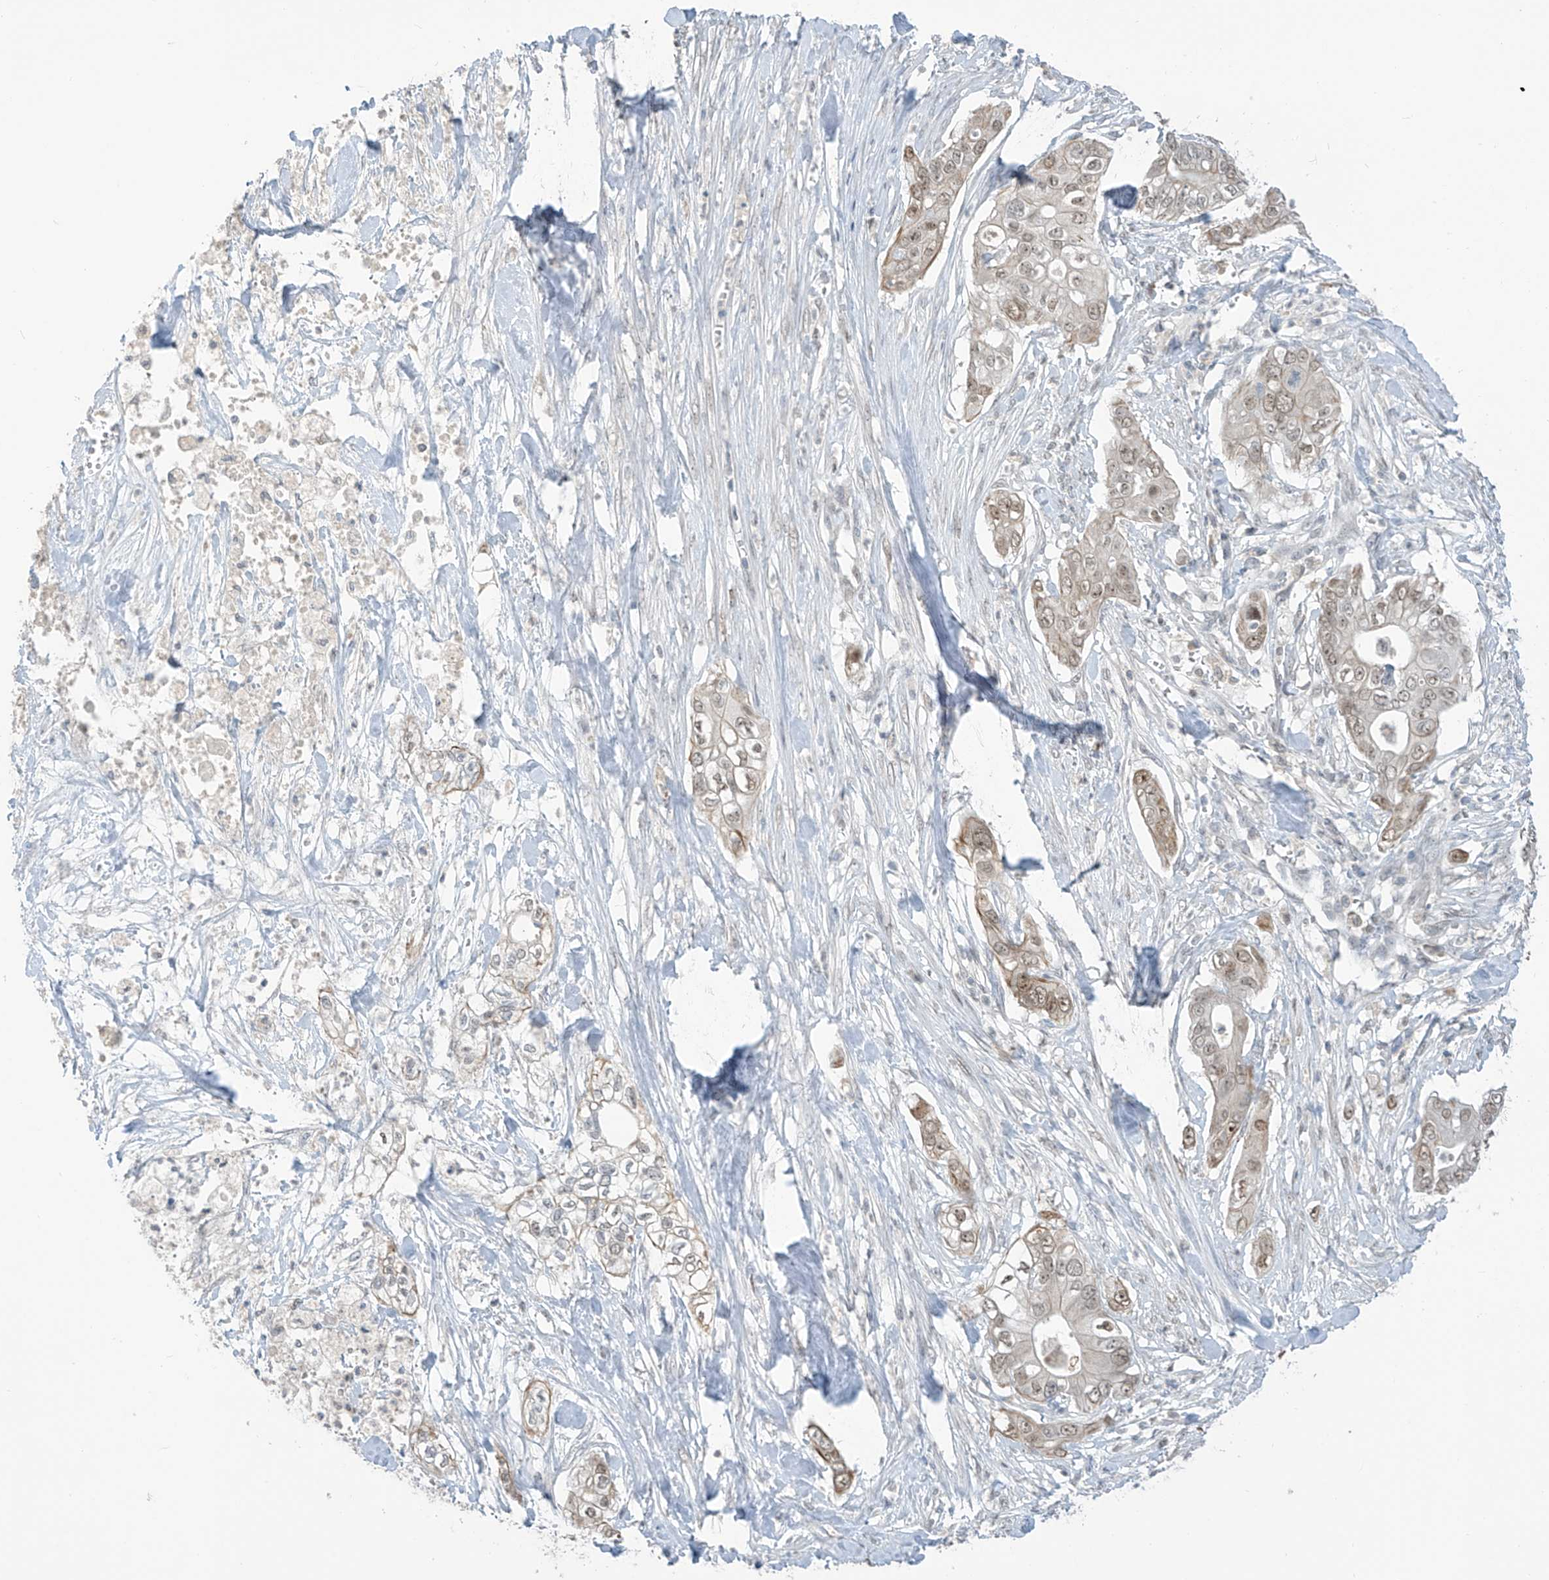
{"staining": {"intensity": "moderate", "quantity": "25%-75%", "location": "cytoplasmic/membranous,nuclear"}, "tissue": "pancreatic cancer", "cell_type": "Tumor cells", "image_type": "cancer", "snomed": [{"axis": "morphology", "description": "Adenocarcinoma, NOS"}, {"axis": "topography", "description": "Pancreas"}], "caption": "High-magnification brightfield microscopy of pancreatic adenocarcinoma stained with DAB (brown) and counterstained with hematoxylin (blue). tumor cells exhibit moderate cytoplasmic/membranous and nuclear positivity is present in approximately25%-75% of cells.", "gene": "METAP1D", "patient": {"sex": "female", "age": 78}}